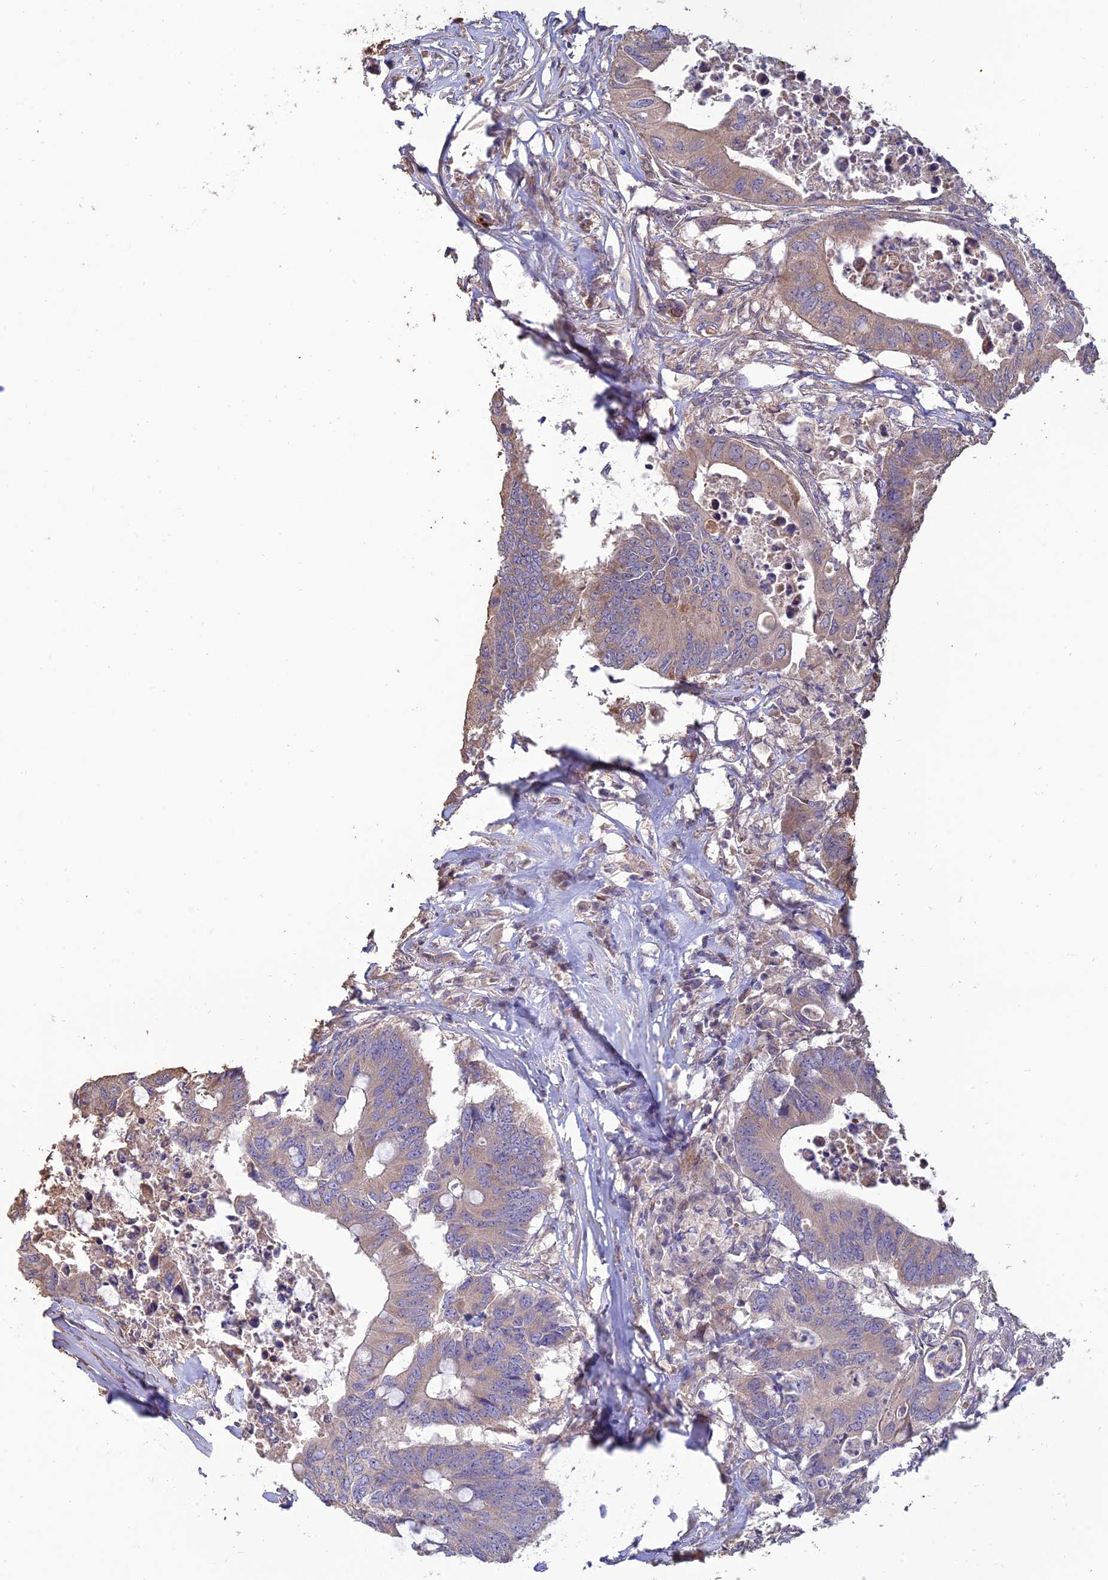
{"staining": {"intensity": "weak", "quantity": "<25%", "location": "cytoplasmic/membranous"}, "tissue": "colorectal cancer", "cell_type": "Tumor cells", "image_type": "cancer", "snomed": [{"axis": "morphology", "description": "Adenocarcinoma, NOS"}, {"axis": "topography", "description": "Colon"}], "caption": "A photomicrograph of human adenocarcinoma (colorectal) is negative for staining in tumor cells.", "gene": "C3orf20", "patient": {"sex": "male", "age": 71}}